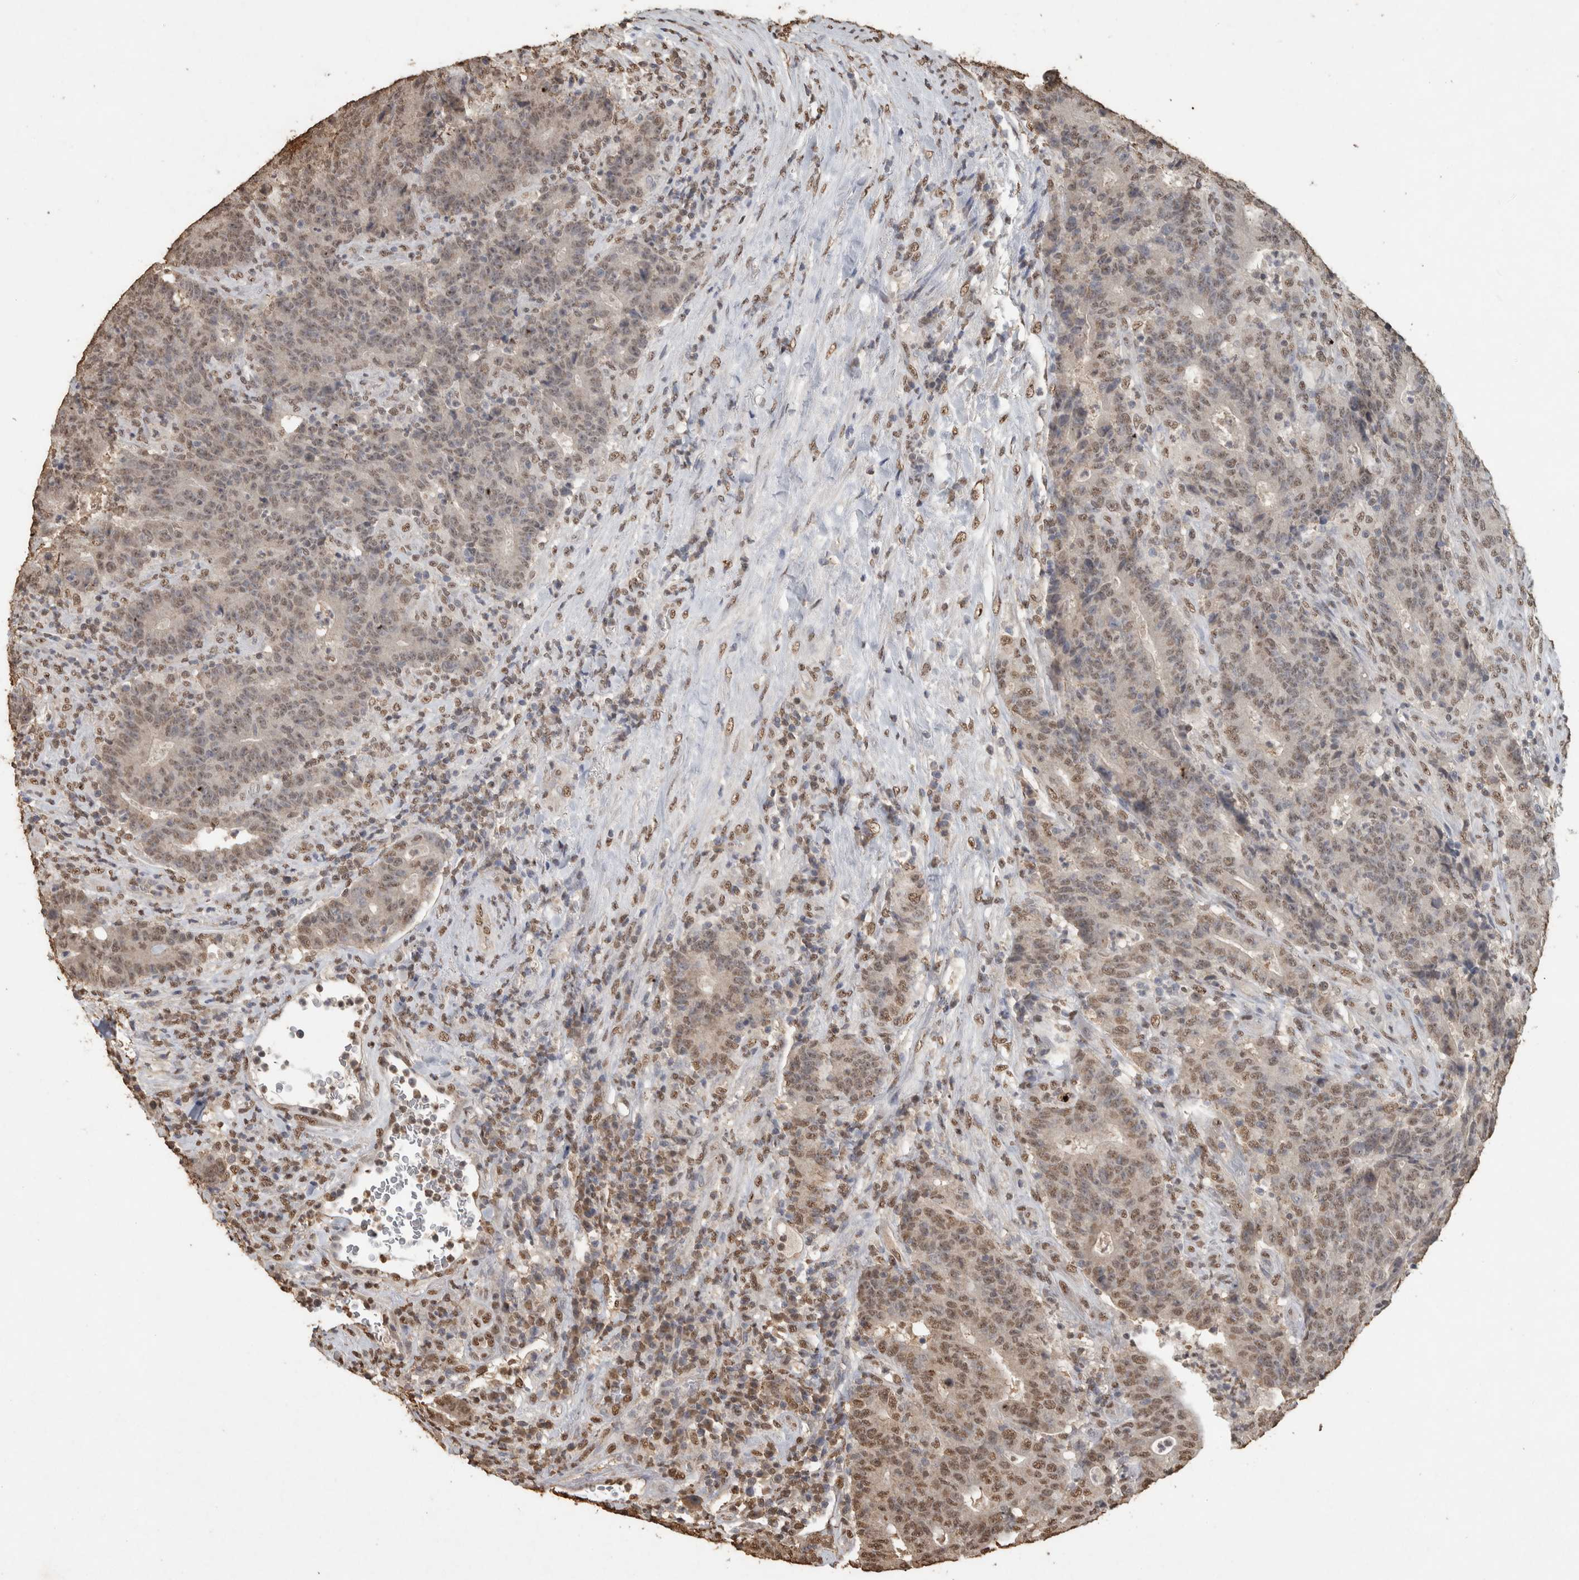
{"staining": {"intensity": "weak", "quantity": ">75%", "location": "nuclear"}, "tissue": "colorectal cancer", "cell_type": "Tumor cells", "image_type": "cancer", "snomed": [{"axis": "morphology", "description": "Normal tissue, NOS"}, {"axis": "morphology", "description": "Adenocarcinoma, NOS"}, {"axis": "topography", "description": "Colon"}], "caption": "A brown stain shows weak nuclear staining of a protein in human colorectal cancer tumor cells. The staining was performed using DAB to visualize the protein expression in brown, while the nuclei were stained in blue with hematoxylin (Magnification: 20x).", "gene": "HAND2", "patient": {"sex": "female", "age": 75}}